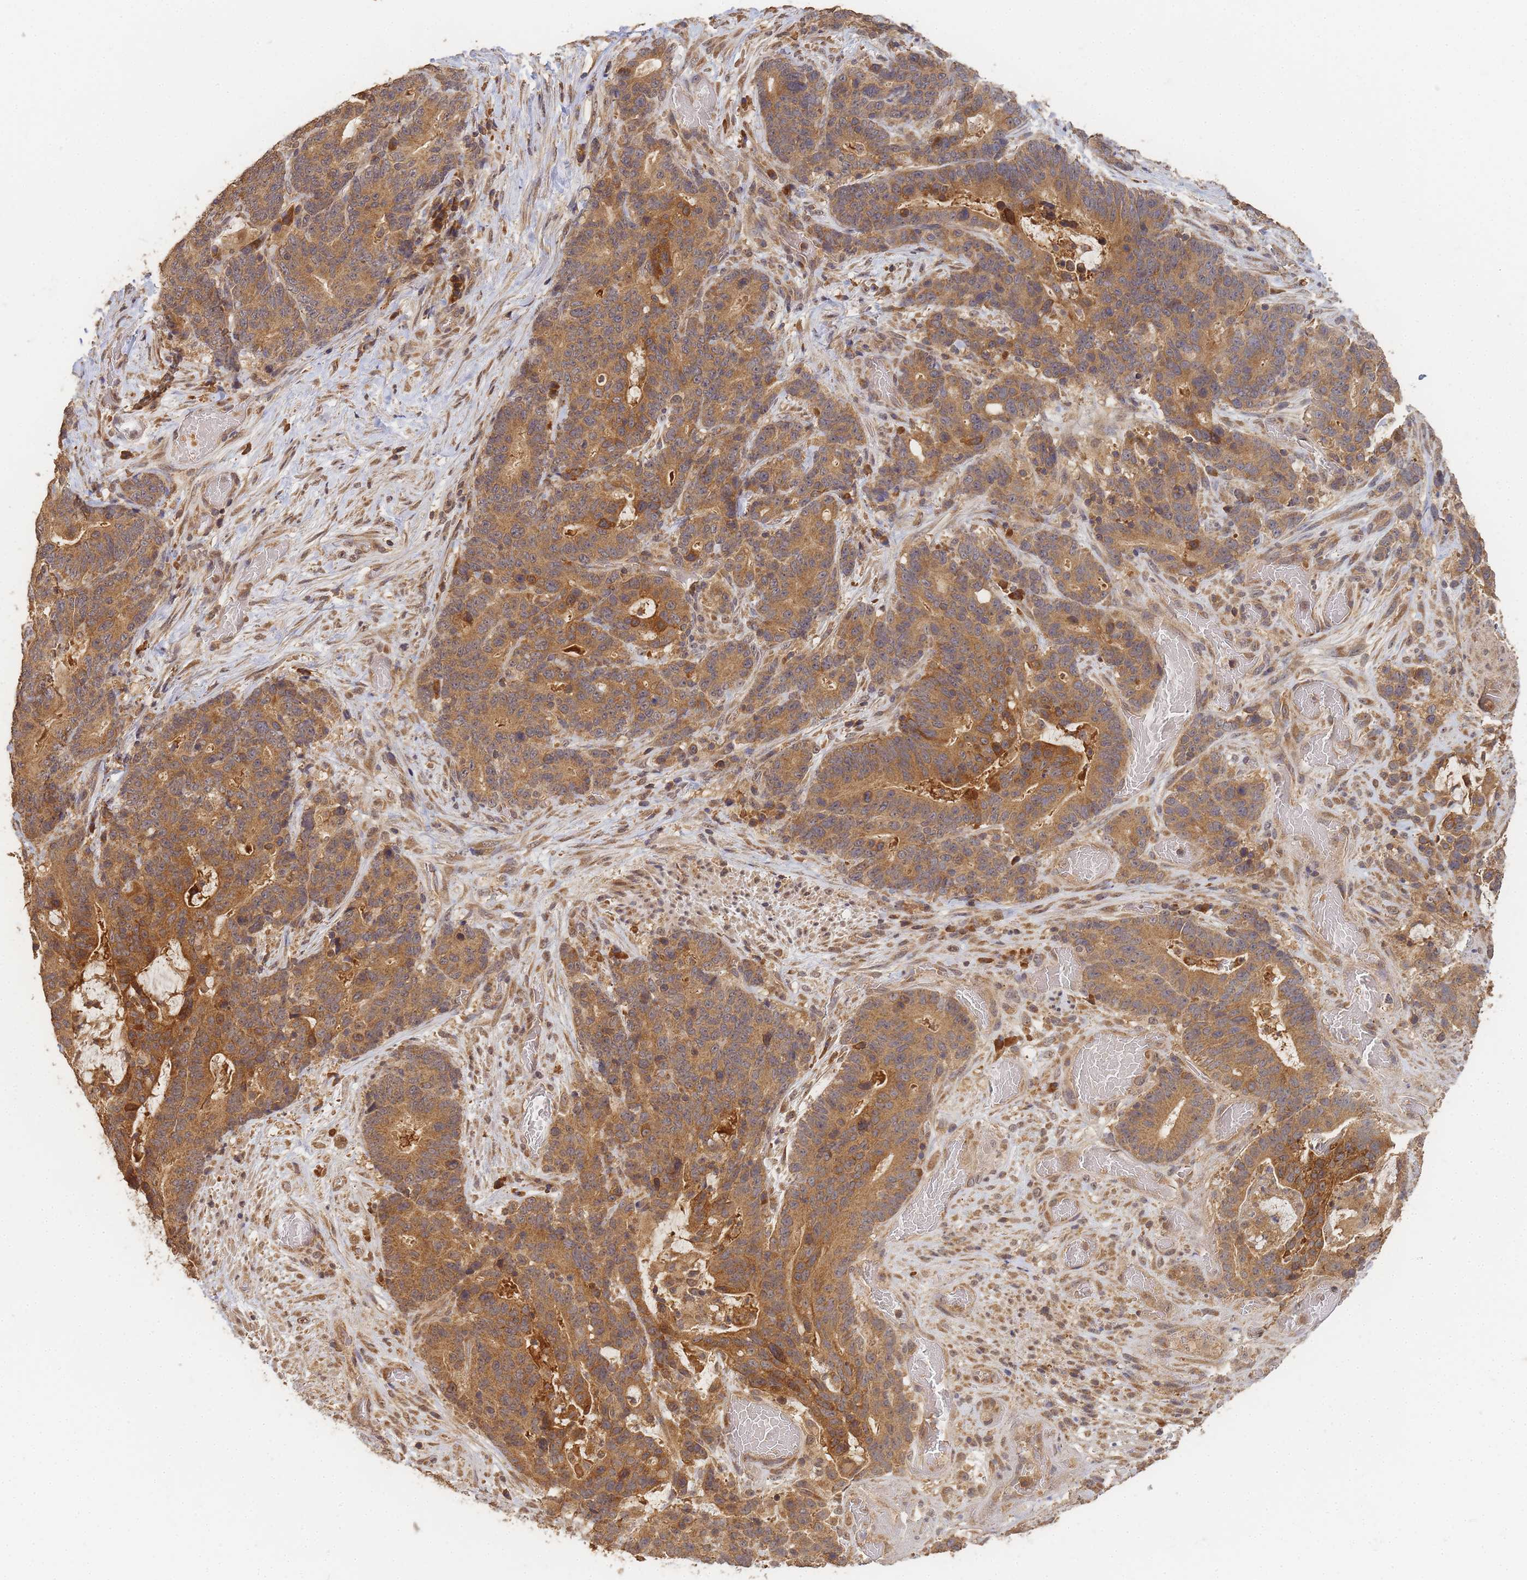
{"staining": {"intensity": "moderate", "quantity": ">75%", "location": "cytoplasmic/membranous"}, "tissue": "stomach cancer", "cell_type": "Tumor cells", "image_type": "cancer", "snomed": [{"axis": "morphology", "description": "Normal tissue, NOS"}, {"axis": "morphology", "description": "Adenocarcinoma, NOS"}, {"axis": "topography", "description": "Stomach"}], "caption": "Stomach cancer (adenocarcinoma) stained with DAB (3,3'-diaminobenzidine) immunohistochemistry displays medium levels of moderate cytoplasmic/membranous positivity in about >75% of tumor cells.", "gene": "ALKBH1", "patient": {"sex": "female", "age": 64}}